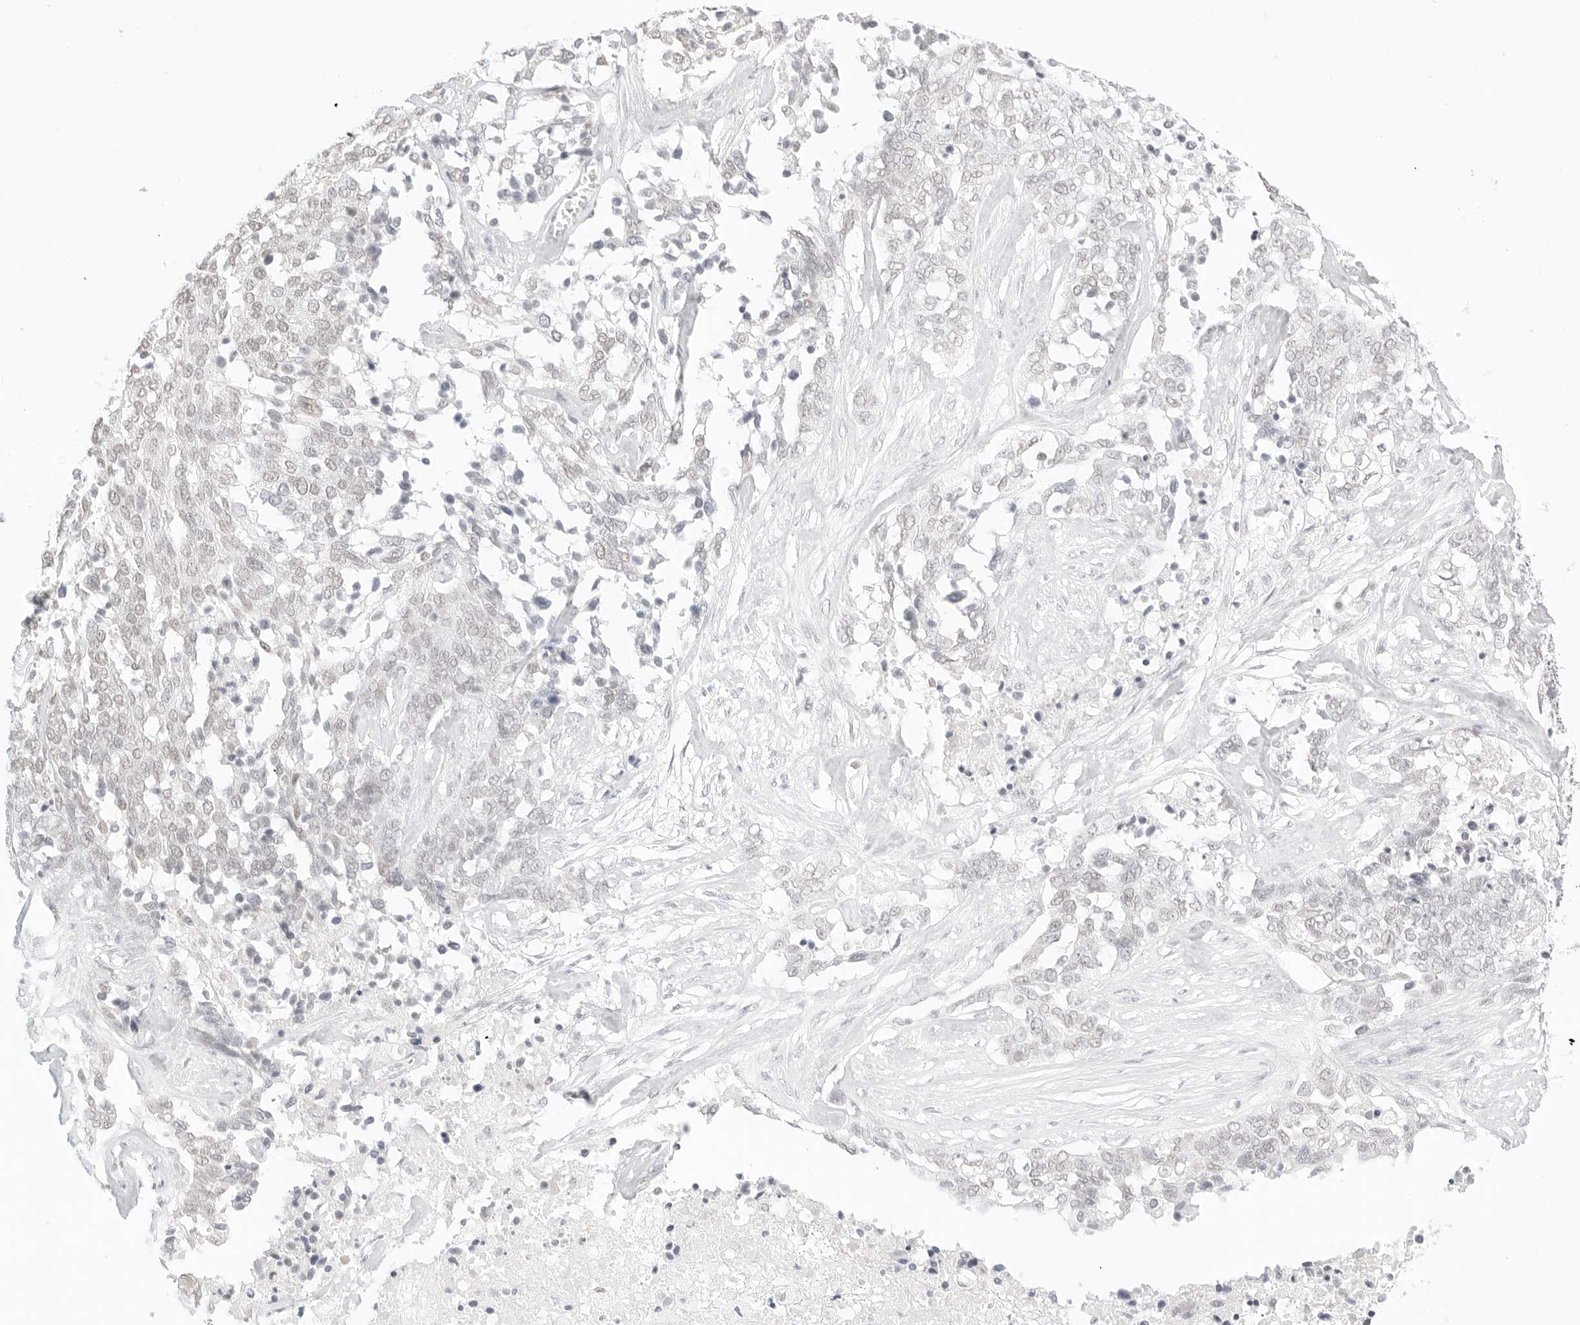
{"staining": {"intensity": "negative", "quantity": "none", "location": "none"}, "tissue": "ovarian cancer", "cell_type": "Tumor cells", "image_type": "cancer", "snomed": [{"axis": "morphology", "description": "Cystadenocarcinoma, serous, NOS"}, {"axis": "topography", "description": "Ovary"}], "caption": "An IHC photomicrograph of ovarian serous cystadenocarcinoma is shown. There is no staining in tumor cells of ovarian serous cystadenocarcinoma. (DAB immunohistochemistry (IHC) with hematoxylin counter stain).", "gene": "FBLN5", "patient": {"sex": "female", "age": 44}}